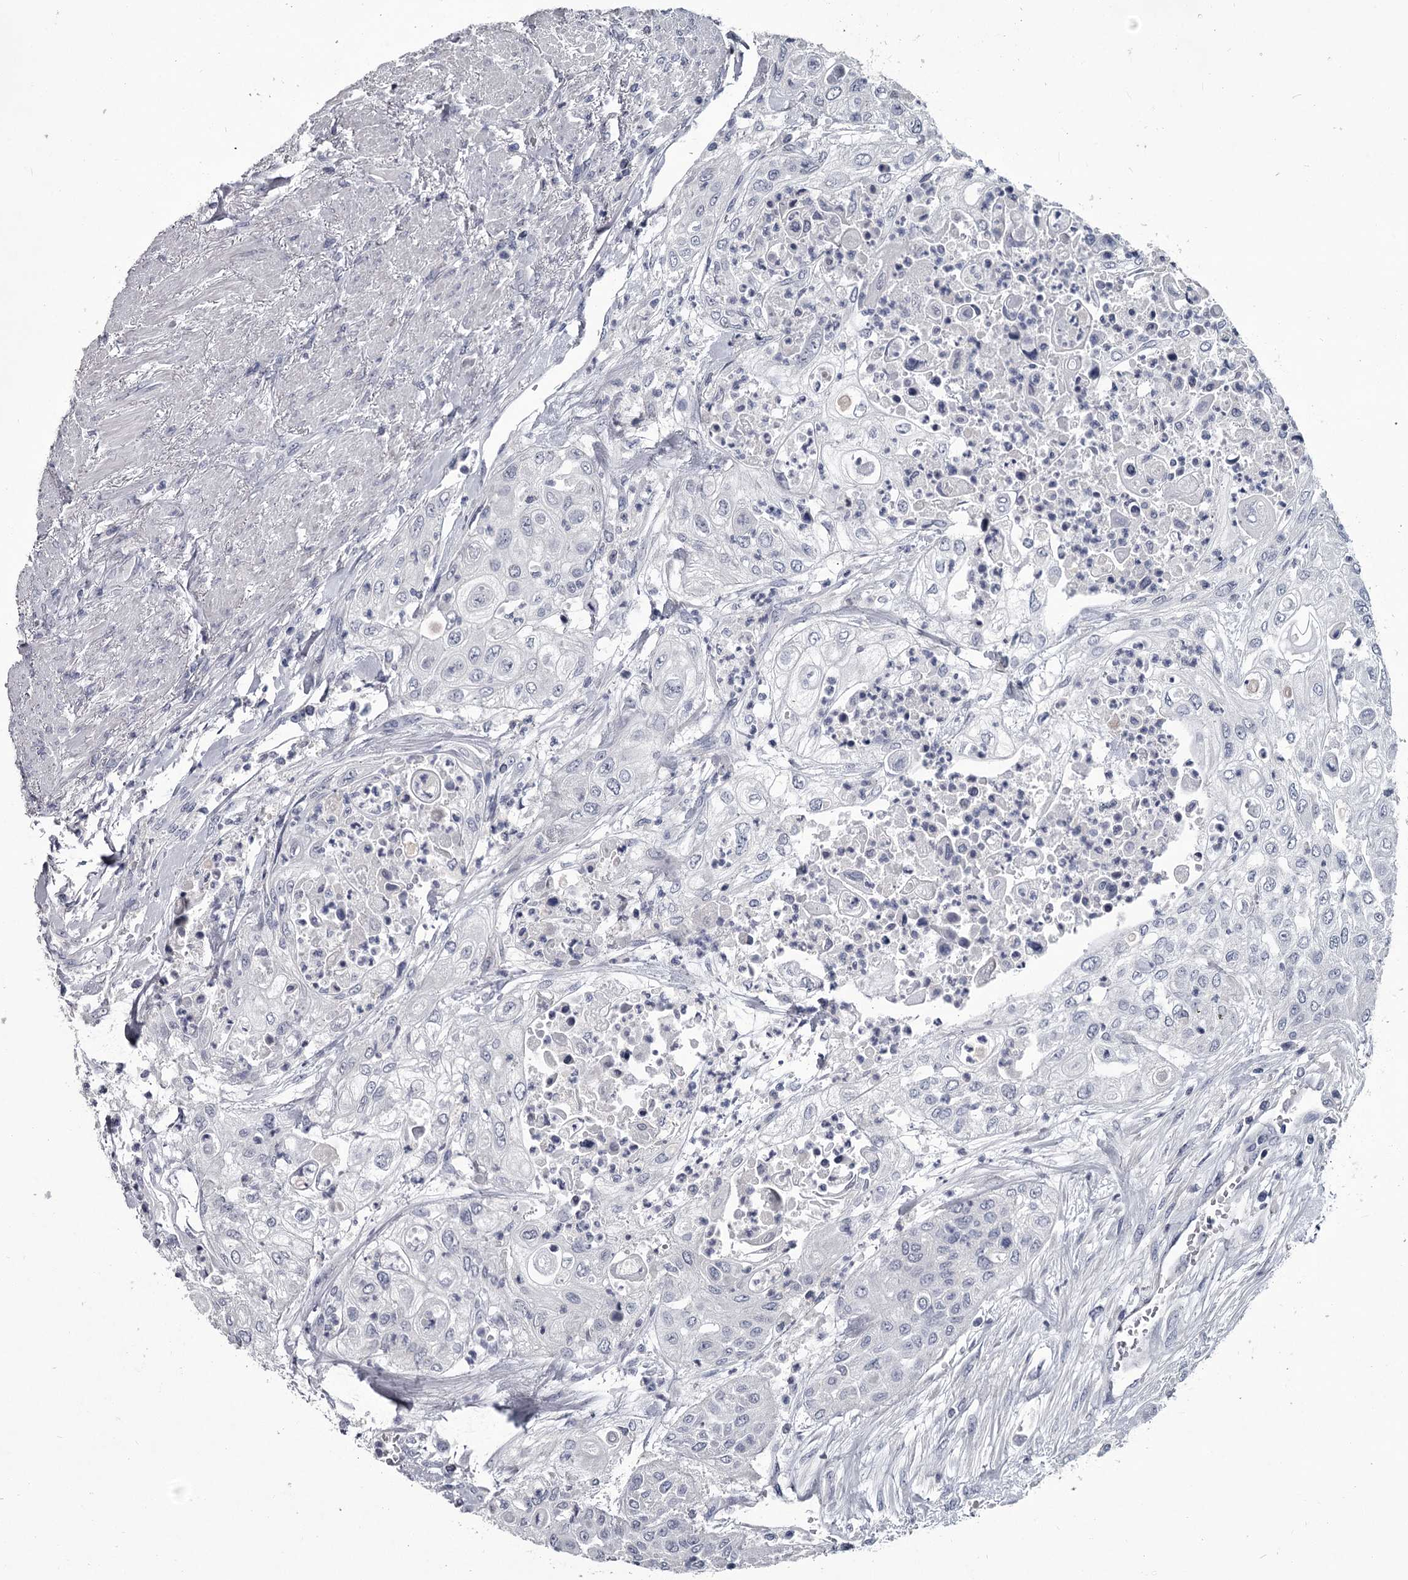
{"staining": {"intensity": "negative", "quantity": "none", "location": "none"}, "tissue": "urothelial cancer", "cell_type": "Tumor cells", "image_type": "cancer", "snomed": [{"axis": "morphology", "description": "Urothelial carcinoma, High grade"}, {"axis": "topography", "description": "Urinary bladder"}], "caption": "Immunohistochemistry (IHC) photomicrograph of urothelial cancer stained for a protein (brown), which exhibits no expression in tumor cells.", "gene": "DAO", "patient": {"sex": "female", "age": 79}}